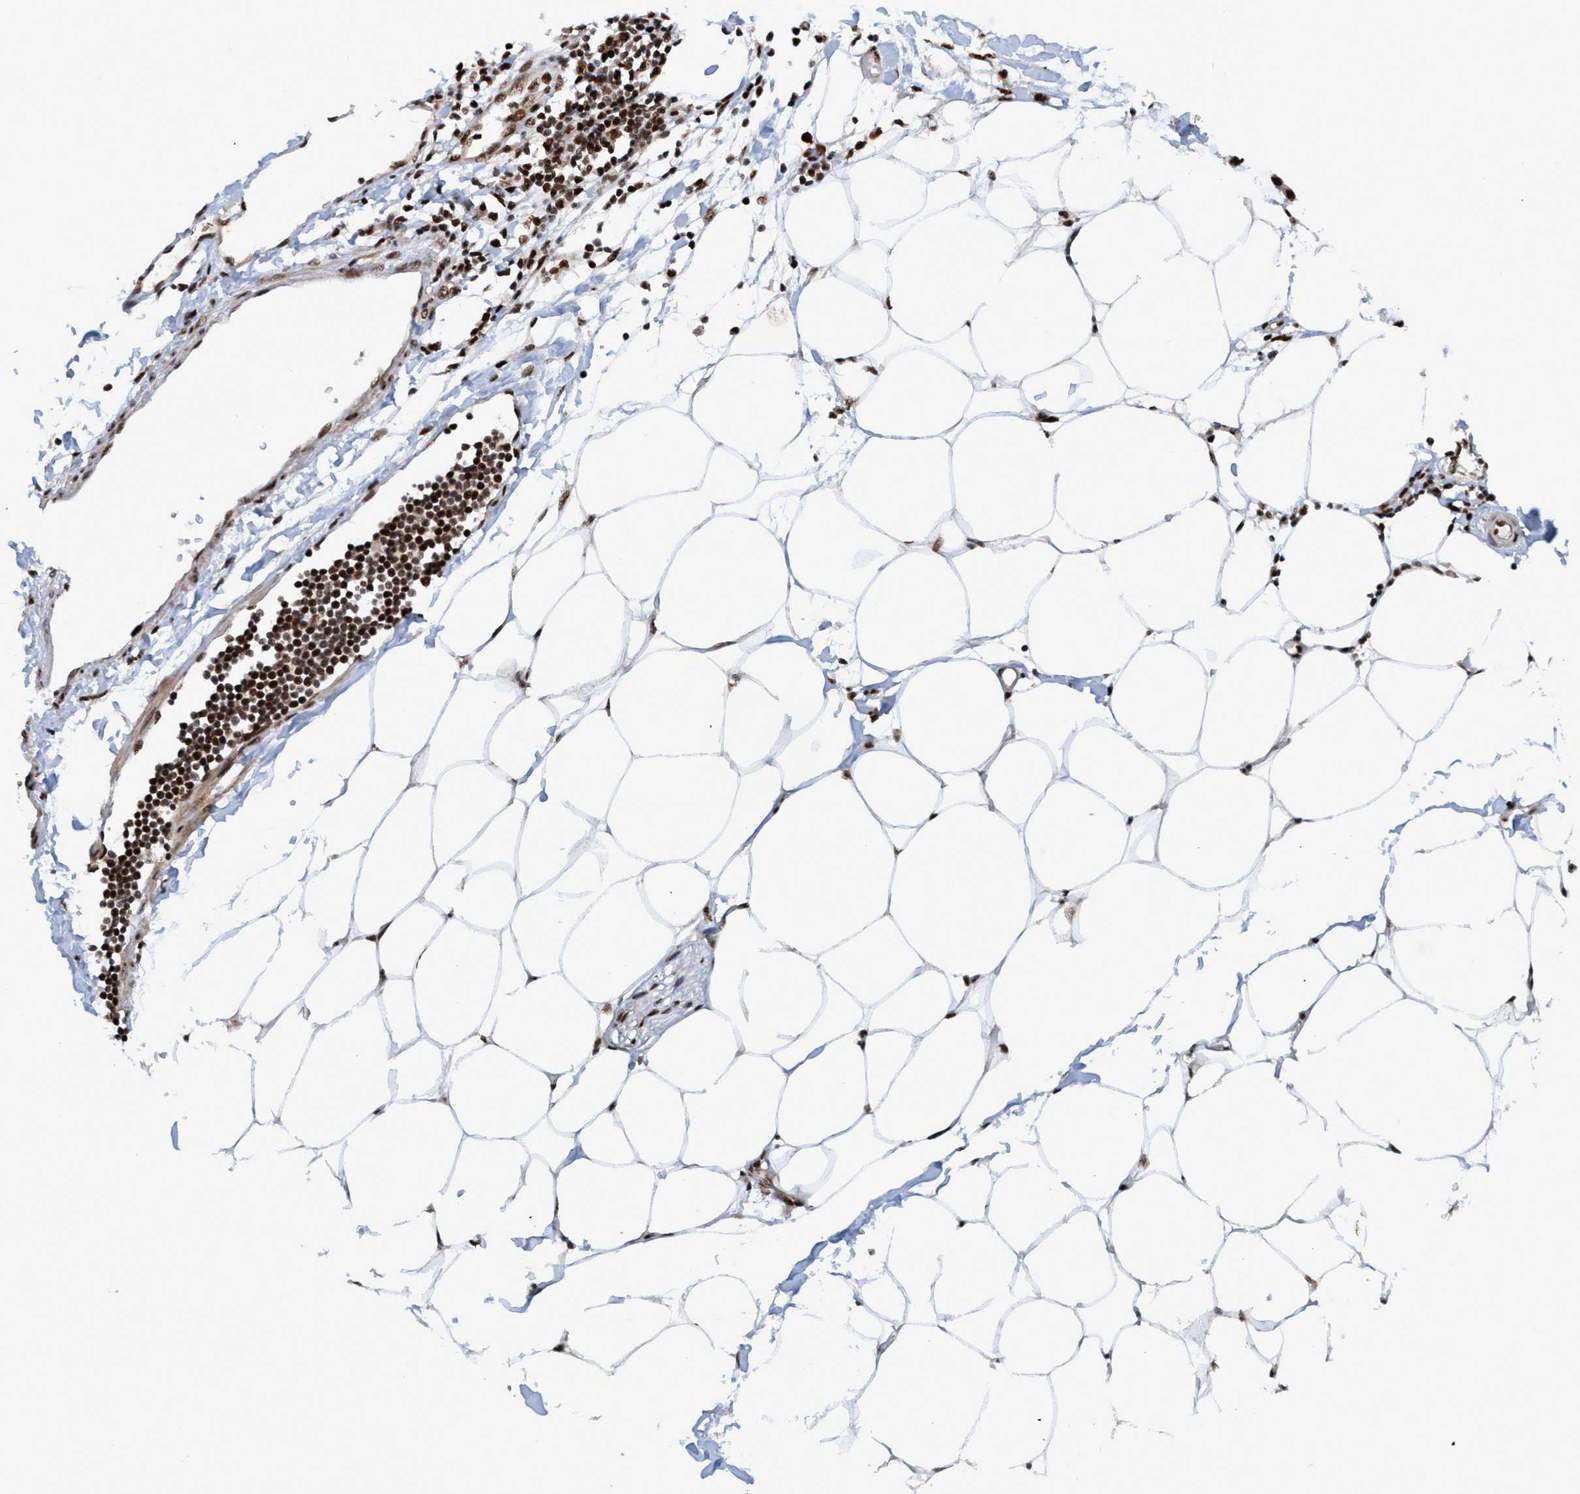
{"staining": {"intensity": "strong", "quantity": ">75%", "location": "nuclear"}, "tissue": "adipose tissue", "cell_type": "Adipocytes", "image_type": "normal", "snomed": [{"axis": "morphology", "description": "Normal tissue, NOS"}, {"axis": "morphology", "description": "Adenocarcinoma, NOS"}, {"axis": "topography", "description": "Colon"}, {"axis": "topography", "description": "Peripheral nerve tissue"}], "caption": "Adipose tissue stained with immunohistochemistry (IHC) exhibits strong nuclear staining in approximately >75% of adipocytes.", "gene": "TOPBP1", "patient": {"sex": "male", "age": 14}}